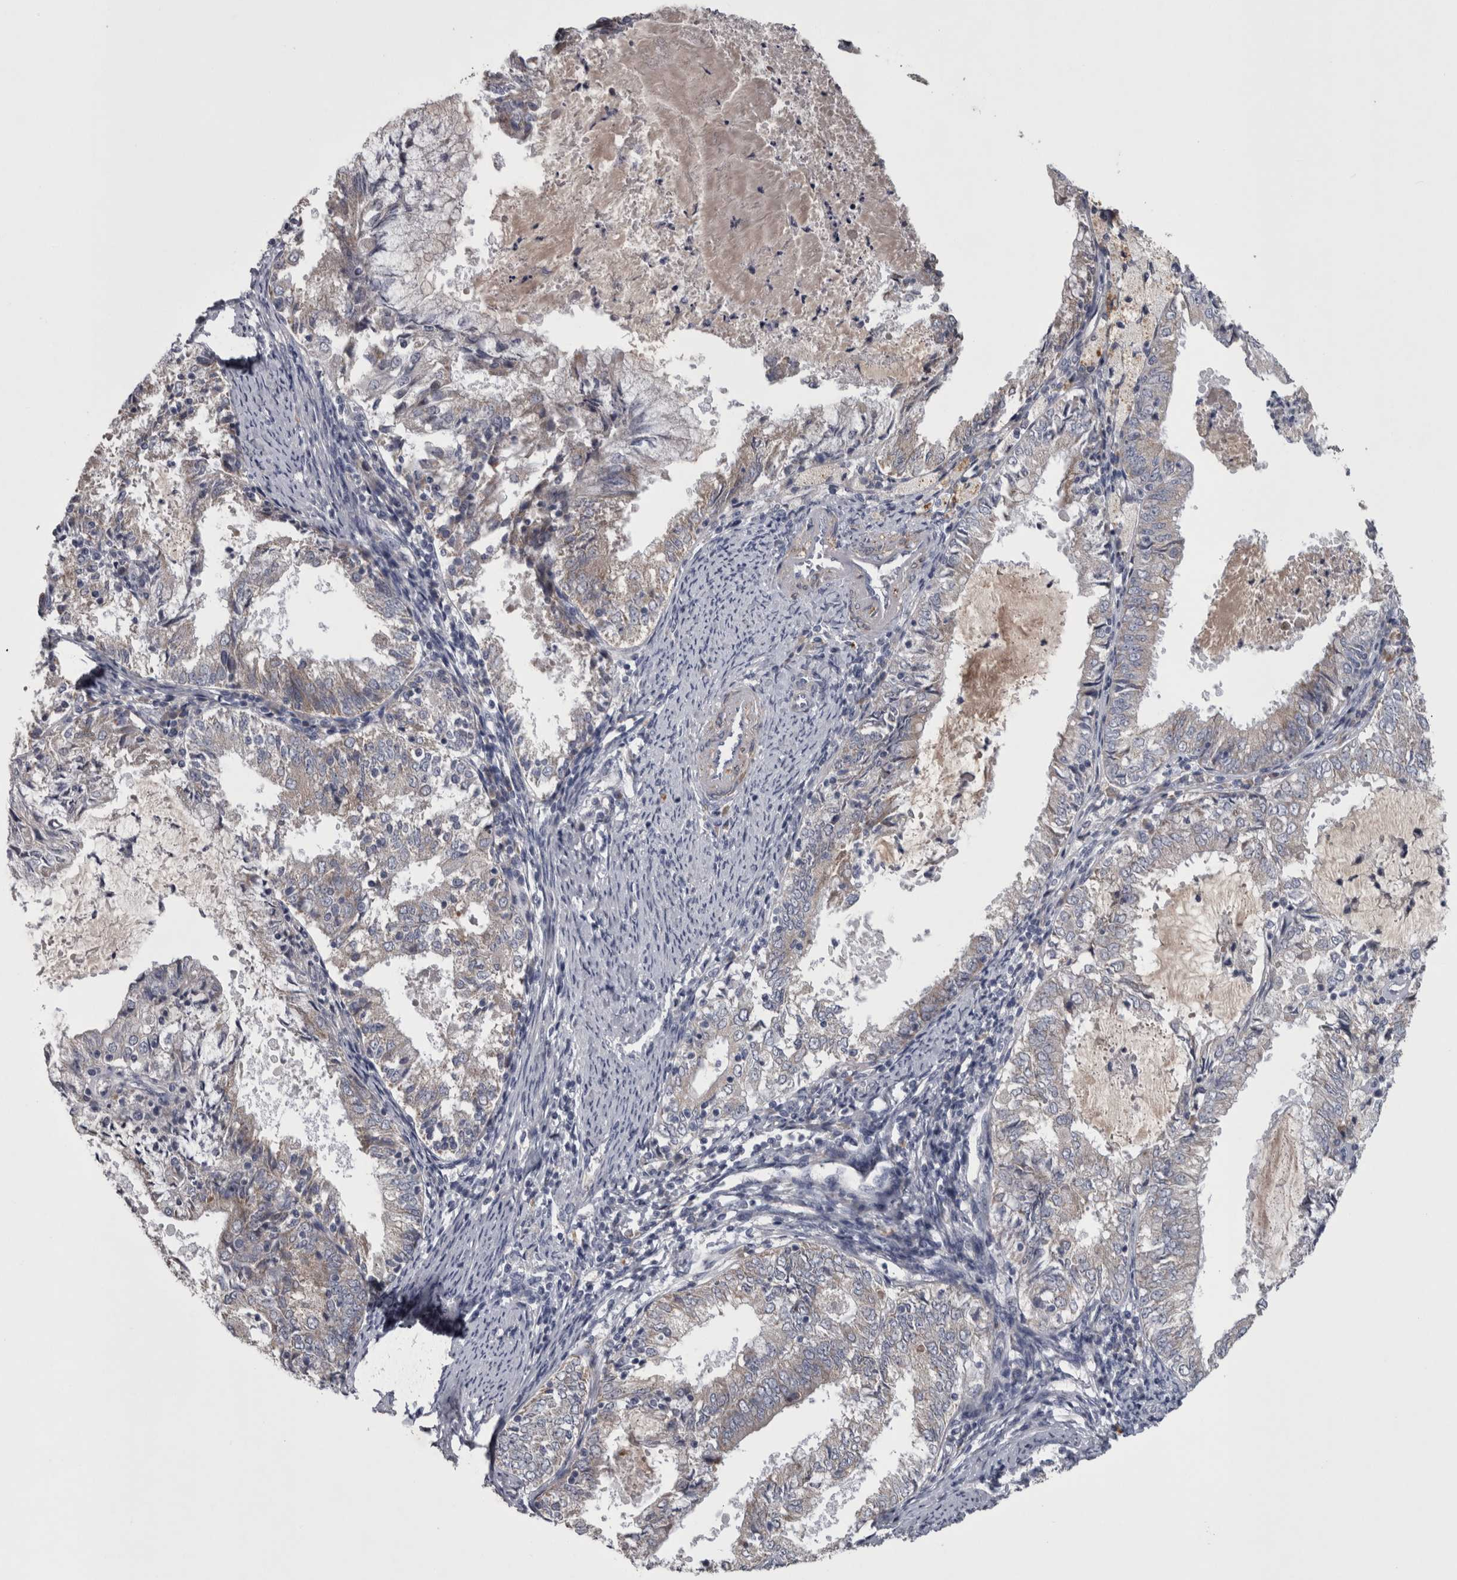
{"staining": {"intensity": "negative", "quantity": "none", "location": "none"}, "tissue": "endometrial cancer", "cell_type": "Tumor cells", "image_type": "cancer", "snomed": [{"axis": "morphology", "description": "Adenocarcinoma, NOS"}, {"axis": "topography", "description": "Endometrium"}], "caption": "The histopathology image demonstrates no staining of tumor cells in endometrial cancer (adenocarcinoma).", "gene": "DBT", "patient": {"sex": "female", "age": 57}}